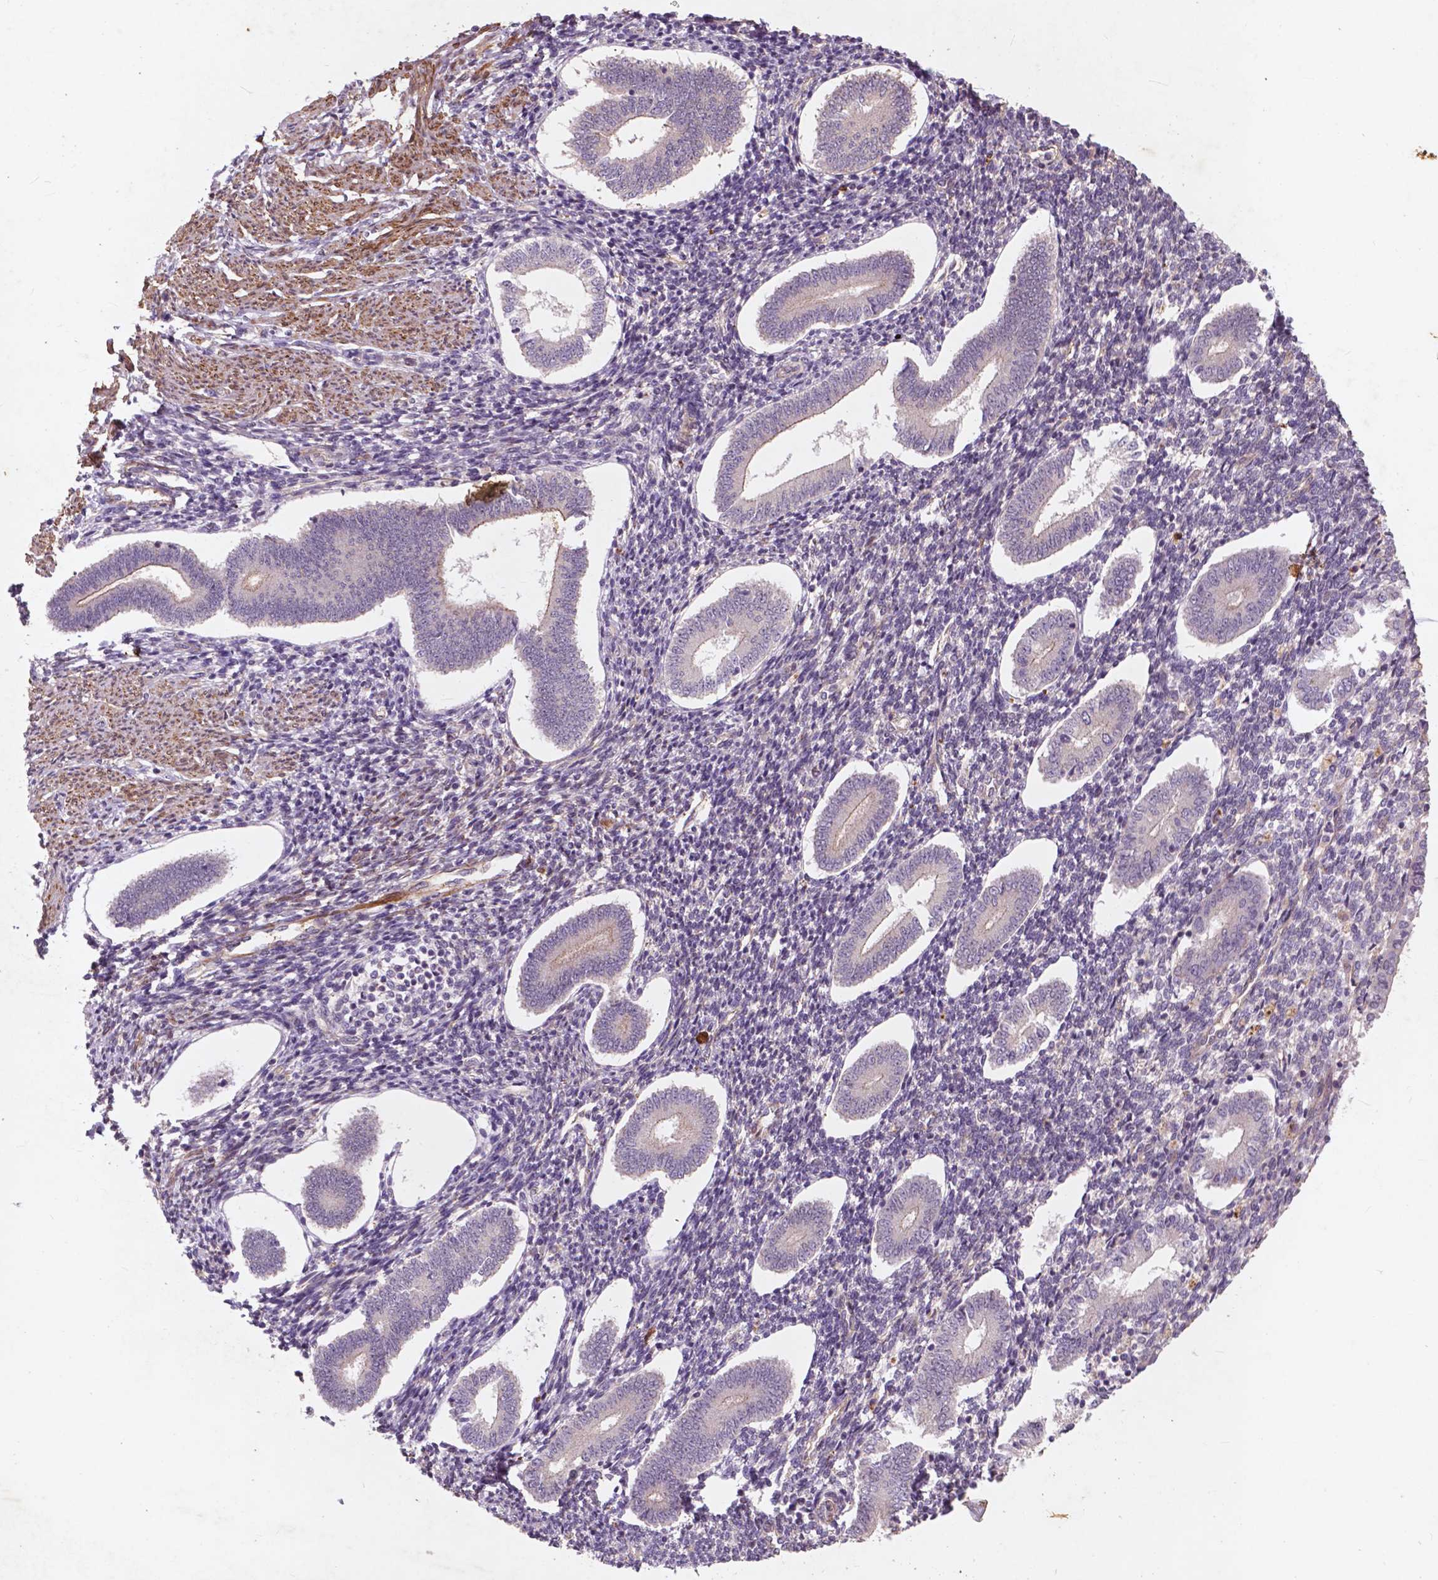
{"staining": {"intensity": "negative", "quantity": "none", "location": "none"}, "tissue": "endometrium", "cell_type": "Cells in endometrial stroma", "image_type": "normal", "snomed": [{"axis": "morphology", "description": "Normal tissue, NOS"}, {"axis": "topography", "description": "Endometrium"}], "caption": "An image of endometrium stained for a protein displays no brown staining in cells in endometrial stroma. (DAB (3,3'-diaminobenzidine) IHC visualized using brightfield microscopy, high magnification).", "gene": "RFPL4B", "patient": {"sex": "female", "age": 40}}